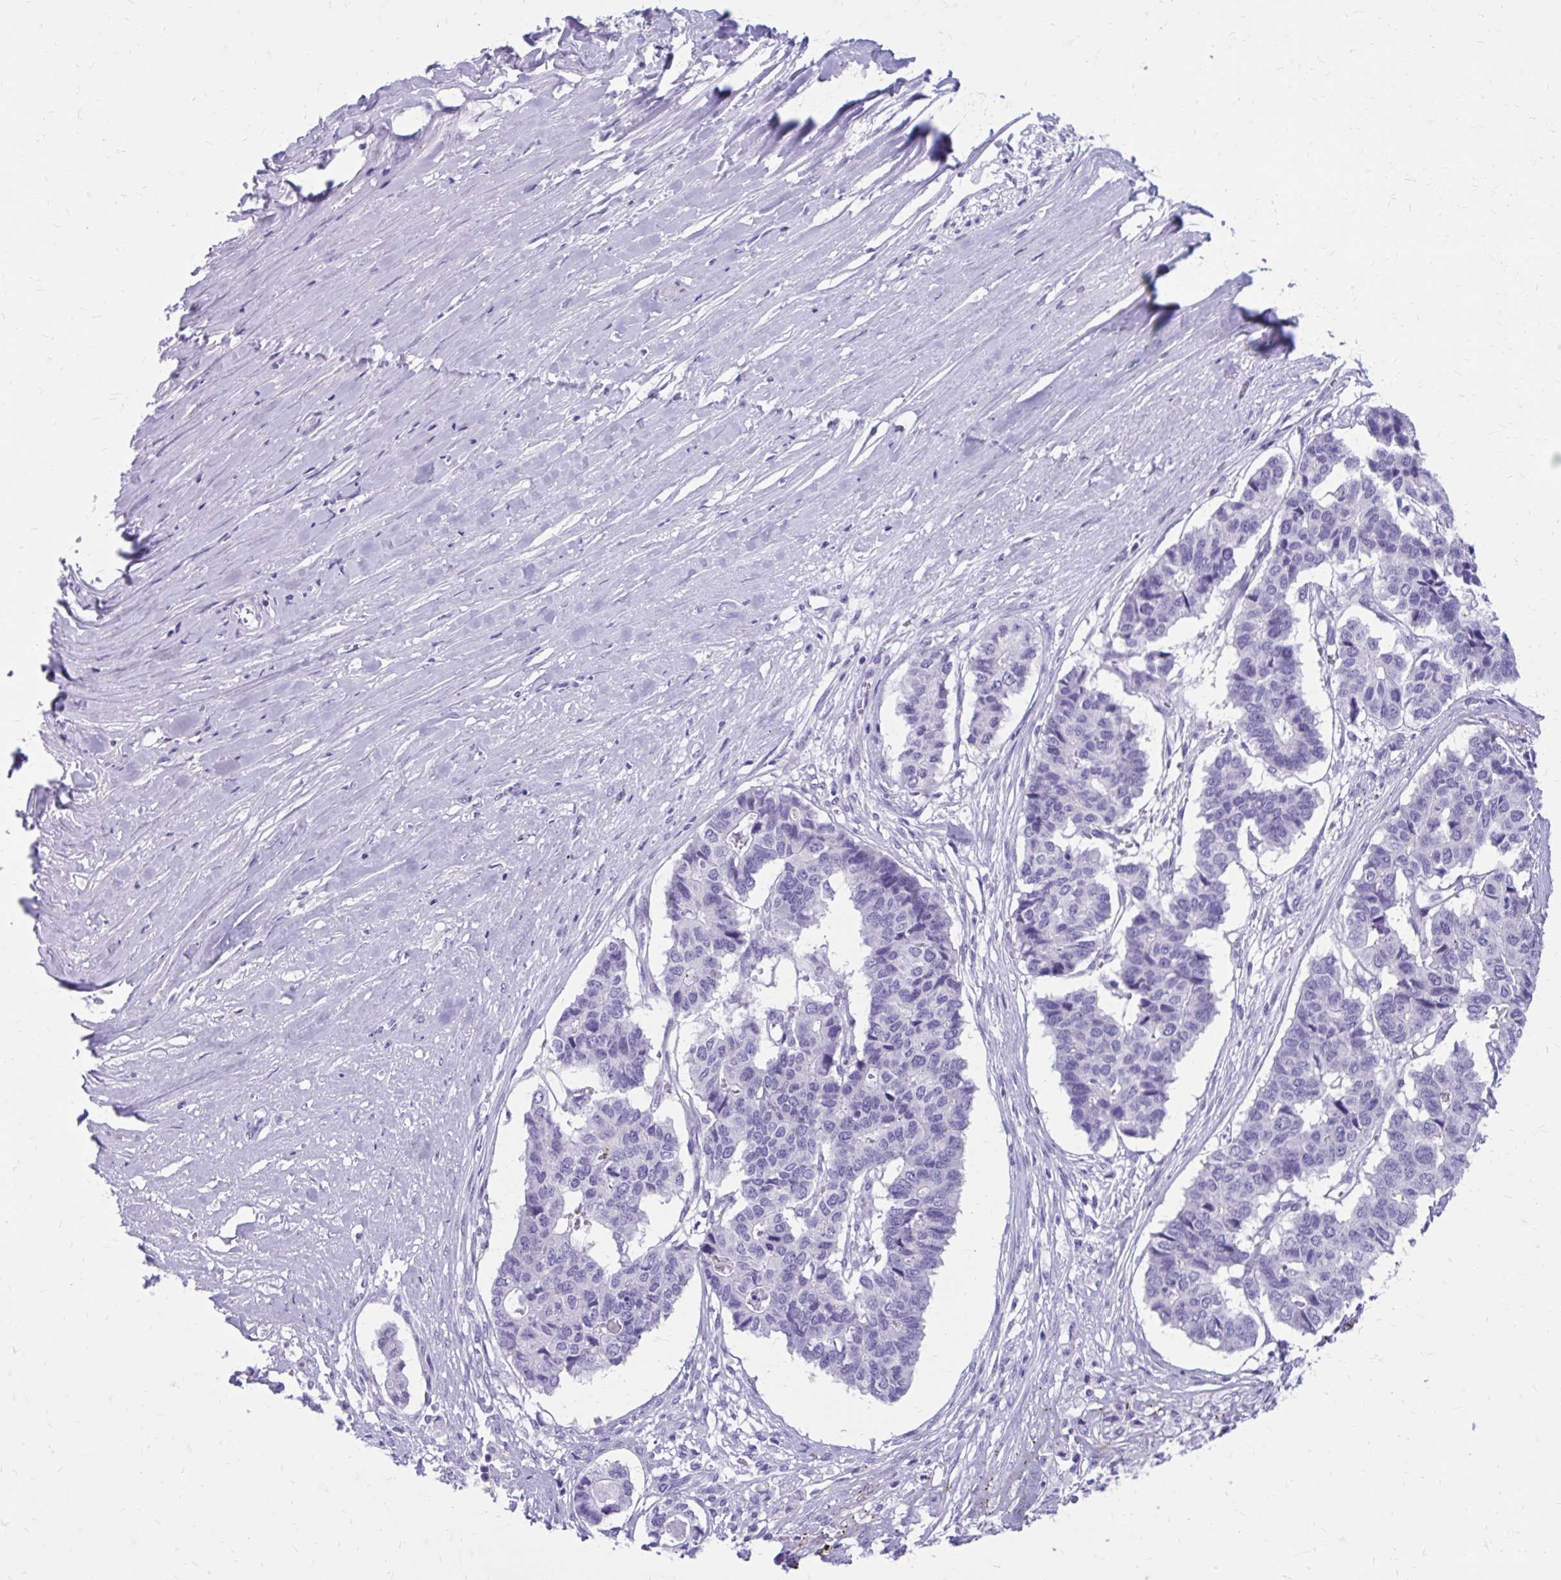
{"staining": {"intensity": "negative", "quantity": "none", "location": "none"}, "tissue": "pancreatic cancer", "cell_type": "Tumor cells", "image_type": "cancer", "snomed": [{"axis": "morphology", "description": "Adenocarcinoma, NOS"}, {"axis": "topography", "description": "Pancreas"}], "caption": "This is a photomicrograph of immunohistochemistry (IHC) staining of adenocarcinoma (pancreatic), which shows no expression in tumor cells. The staining was performed using DAB to visualize the protein expression in brown, while the nuclei were stained in blue with hematoxylin (Magnification: 20x).", "gene": "SATL1", "patient": {"sex": "male", "age": 50}}